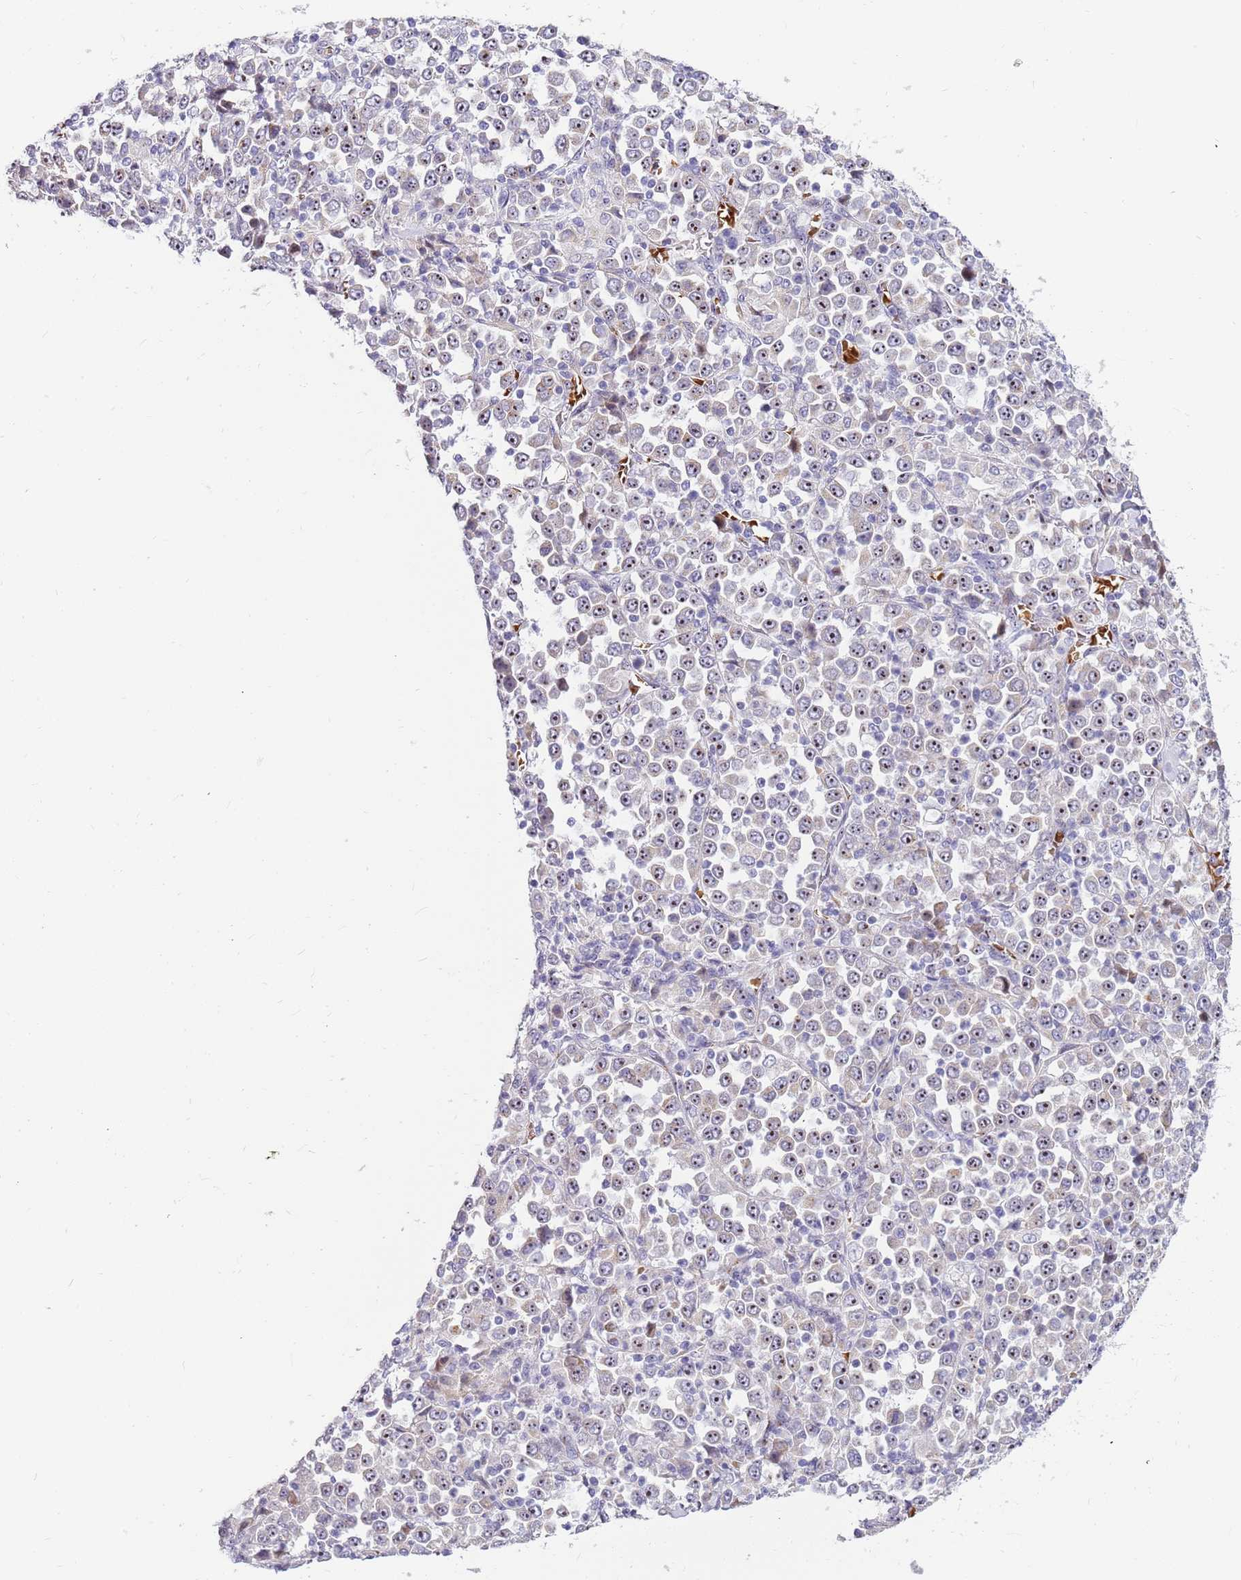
{"staining": {"intensity": "weak", "quantity": "25%-75%", "location": "nuclear"}, "tissue": "stomach cancer", "cell_type": "Tumor cells", "image_type": "cancer", "snomed": [{"axis": "morphology", "description": "Normal tissue, NOS"}, {"axis": "morphology", "description": "Adenocarcinoma, NOS"}, {"axis": "topography", "description": "Stomach, upper"}, {"axis": "topography", "description": "Stomach"}], "caption": "This photomicrograph reveals immunohistochemistry staining of stomach adenocarcinoma, with low weak nuclear expression in approximately 25%-75% of tumor cells.", "gene": "DNAJA3", "patient": {"sex": "male", "age": 59}}